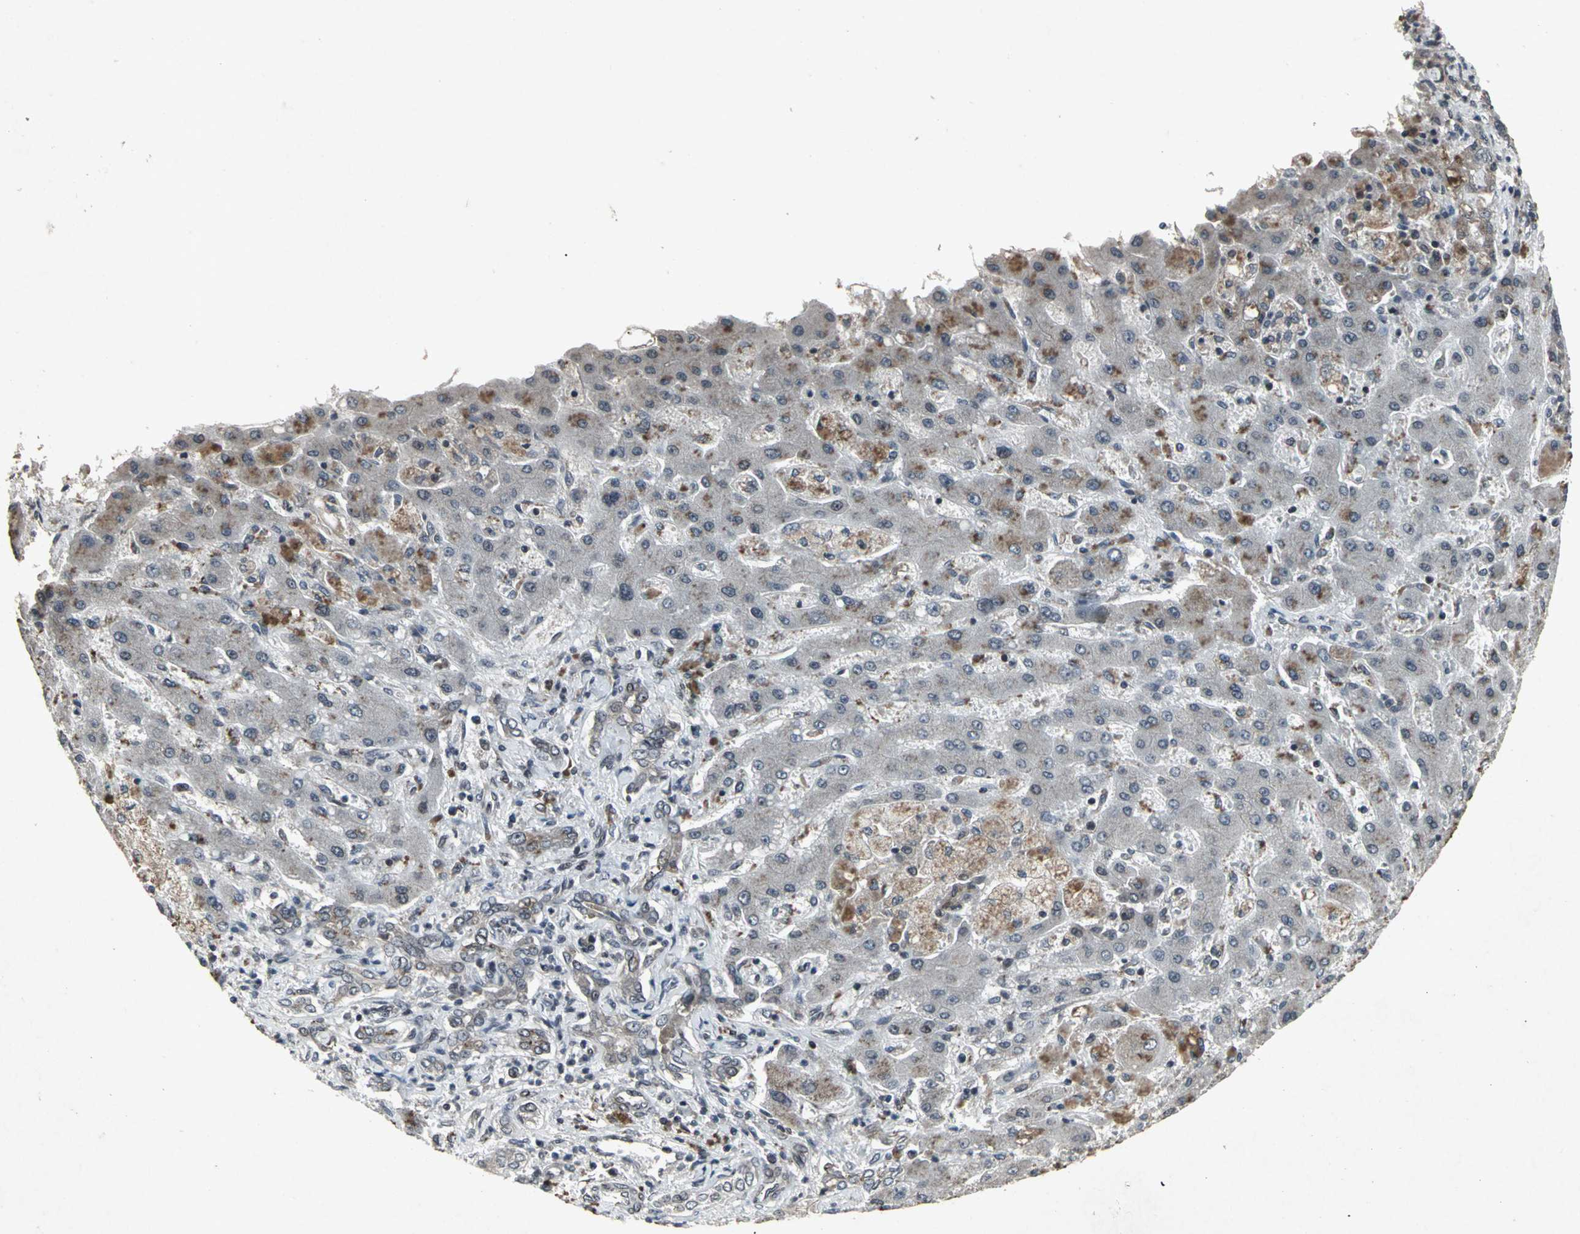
{"staining": {"intensity": "weak", "quantity": ">75%", "location": "cytoplasmic/membranous"}, "tissue": "liver cancer", "cell_type": "Tumor cells", "image_type": "cancer", "snomed": [{"axis": "morphology", "description": "Cholangiocarcinoma"}, {"axis": "topography", "description": "Liver"}], "caption": "Liver cancer (cholangiocarcinoma) stained for a protein (brown) shows weak cytoplasmic/membranous positive staining in approximately >75% of tumor cells.", "gene": "SH2B3", "patient": {"sex": "male", "age": 50}}